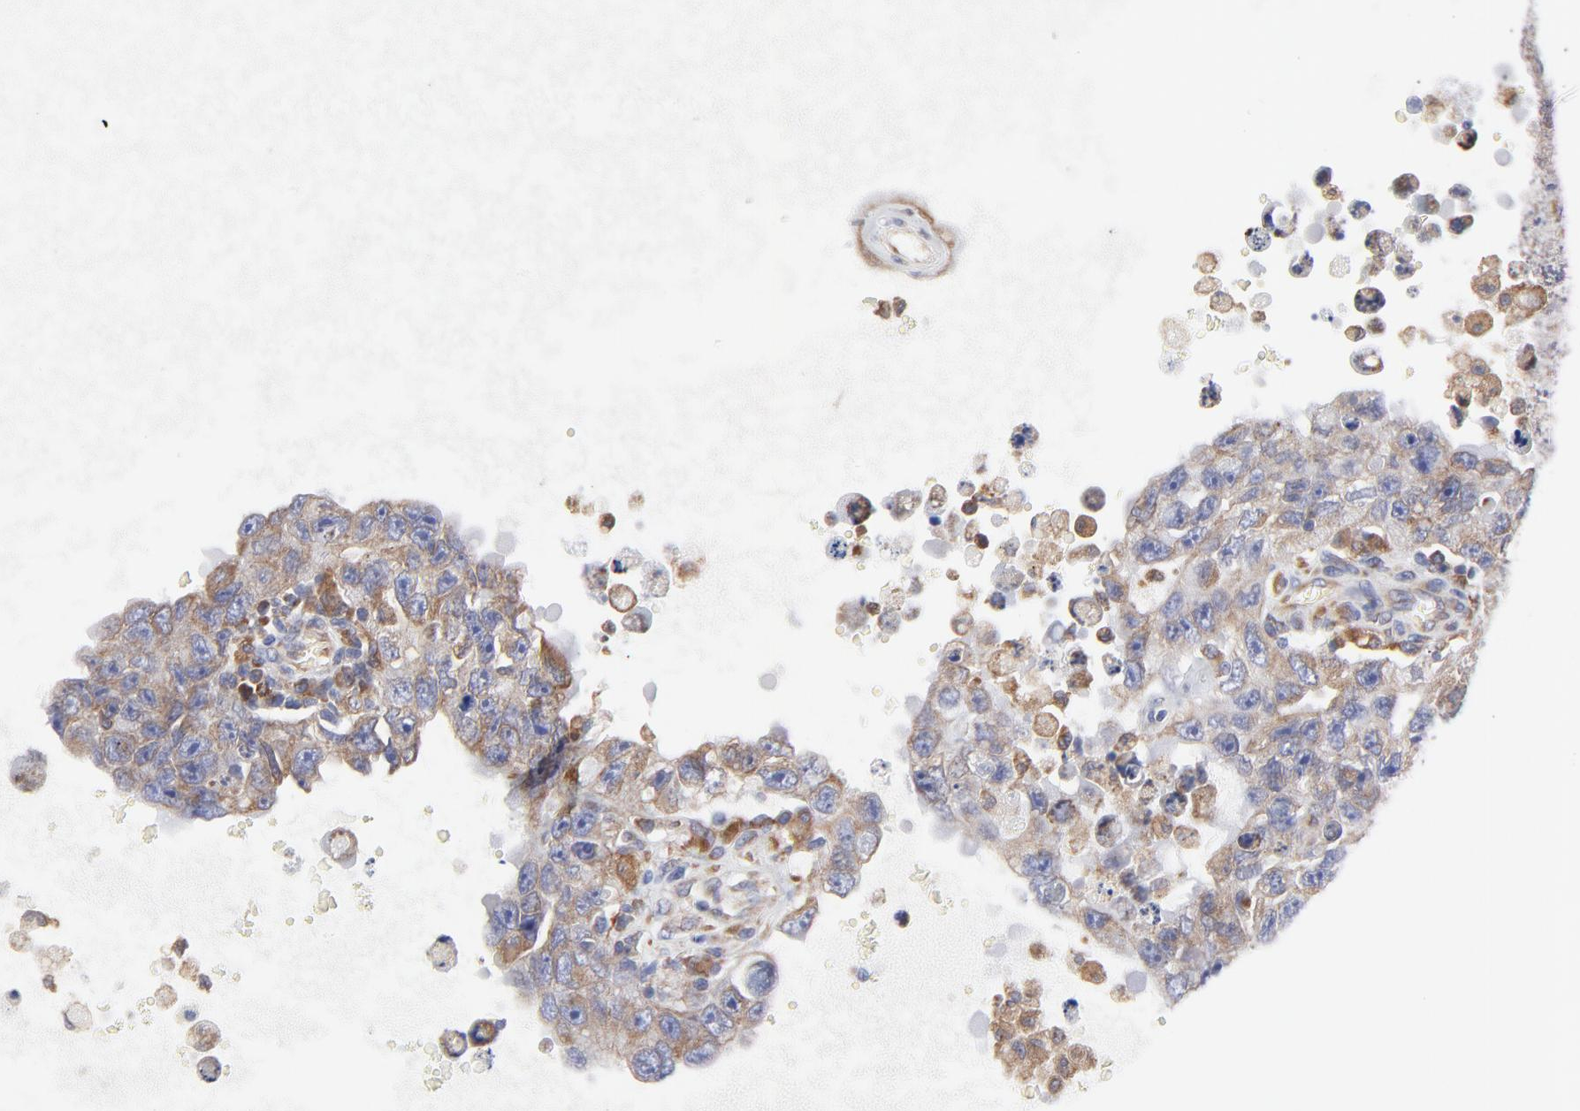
{"staining": {"intensity": "moderate", "quantity": ">75%", "location": "cytoplasmic/membranous"}, "tissue": "testis cancer", "cell_type": "Tumor cells", "image_type": "cancer", "snomed": [{"axis": "morphology", "description": "Carcinoma, Embryonal, NOS"}, {"axis": "topography", "description": "Testis"}], "caption": "This is an image of immunohistochemistry staining of embryonal carcinoma (testis), which shows moderate expression in the cytoplasmic/membranous of tumor cells.", "gene": "MOSPD2", "patient": {"sex": "male", "age": 26}}